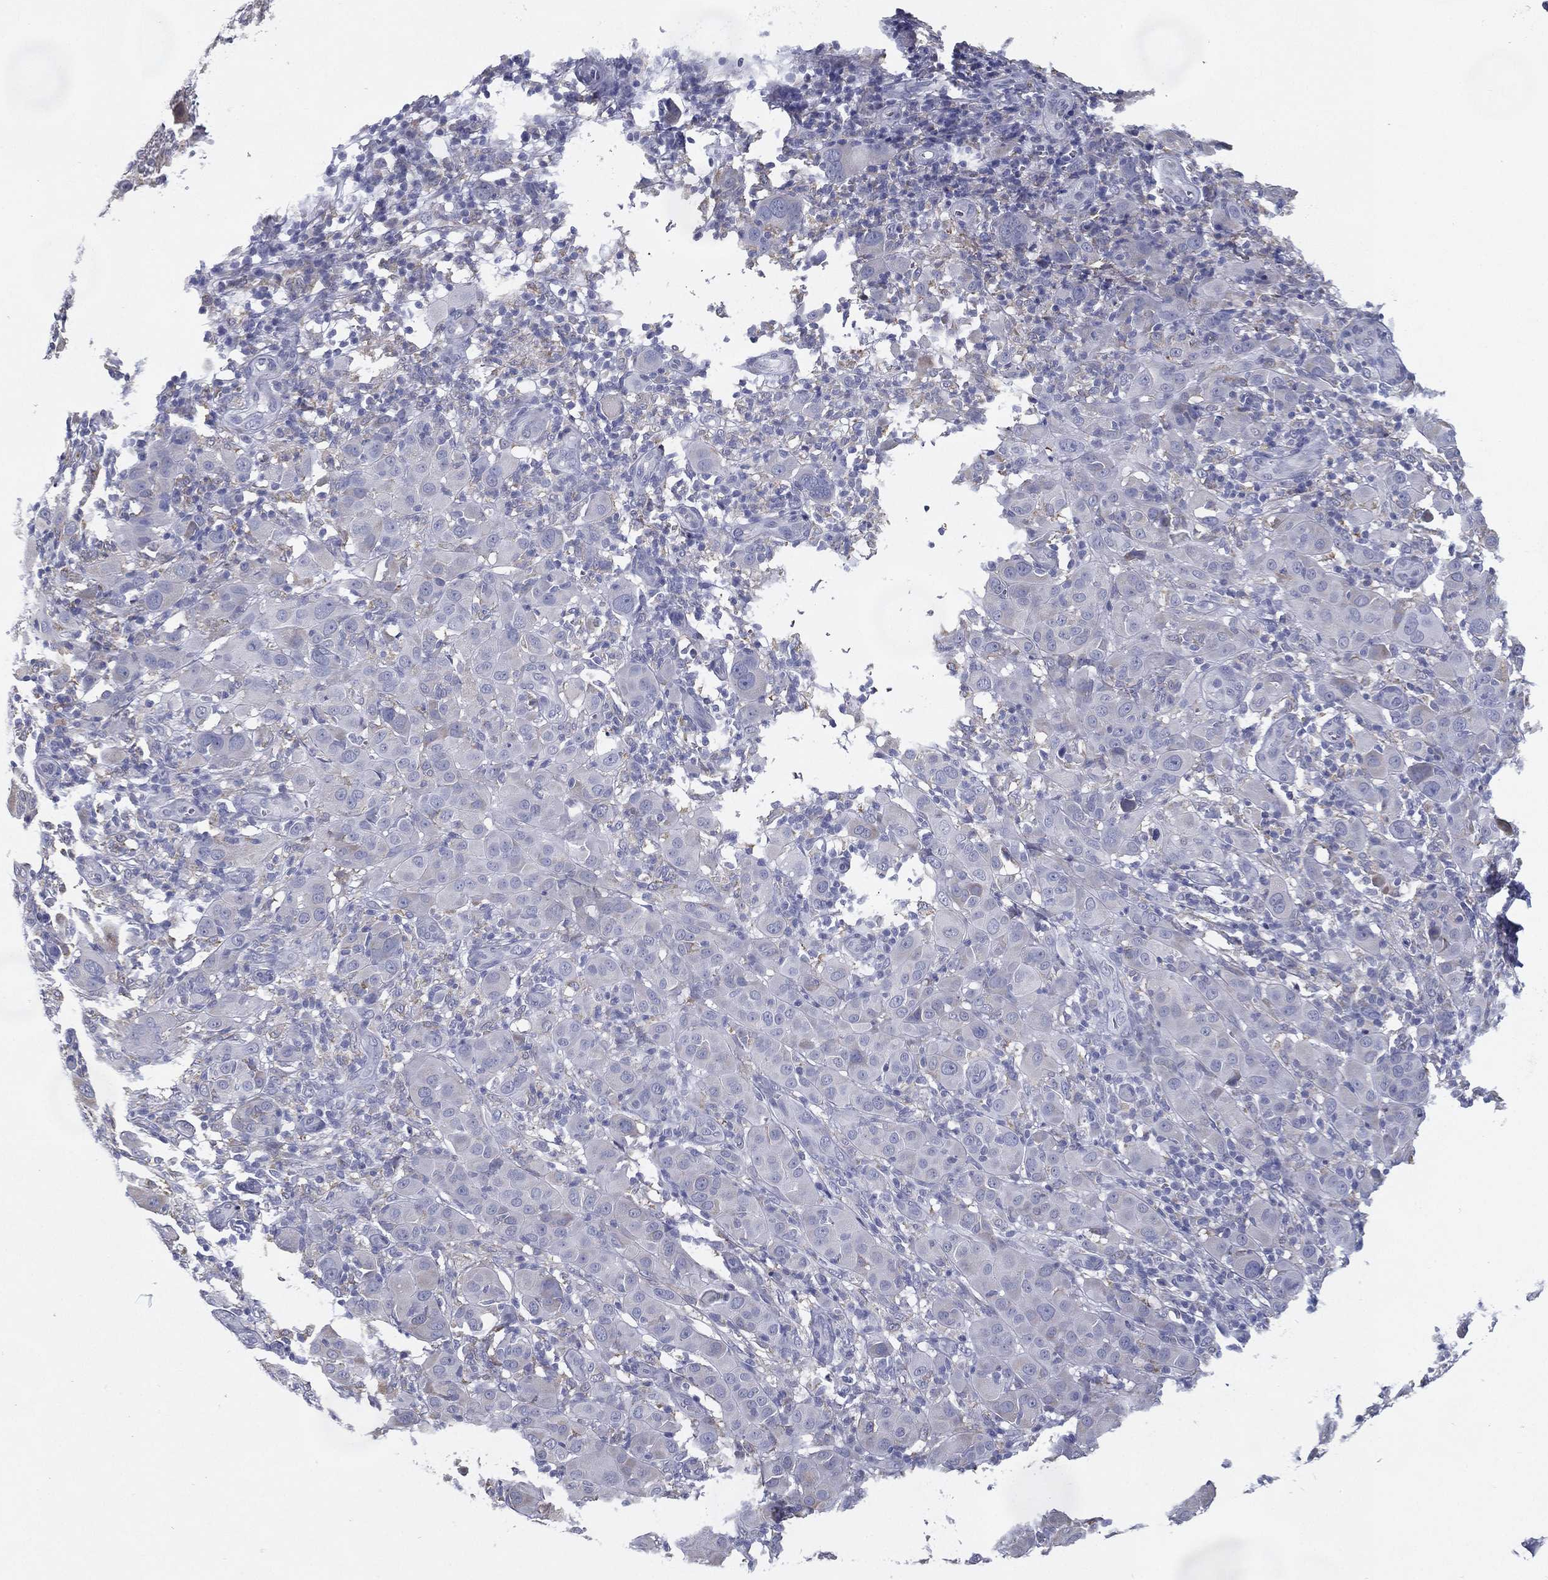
{"staining": {"intensity": "negative", "quantity": "none", "location": "none"}, "tissue": "melanoma", "cell_type": "Tumor cells", "image_type": "cancer", "snomed": [{"axis": "morphology", "description": "Malignant melanoma, NOS"}, {"axis": "topography", "description": "Skin"}], "caption": "High magnification brightfield microscopy of melanoma stained with DAB (brown) and counterstained with hematoxylin (blue): tumor cells show no significant expression.", "gene": "C19orf18", "patient": {"sex": "female", "age": 87}}